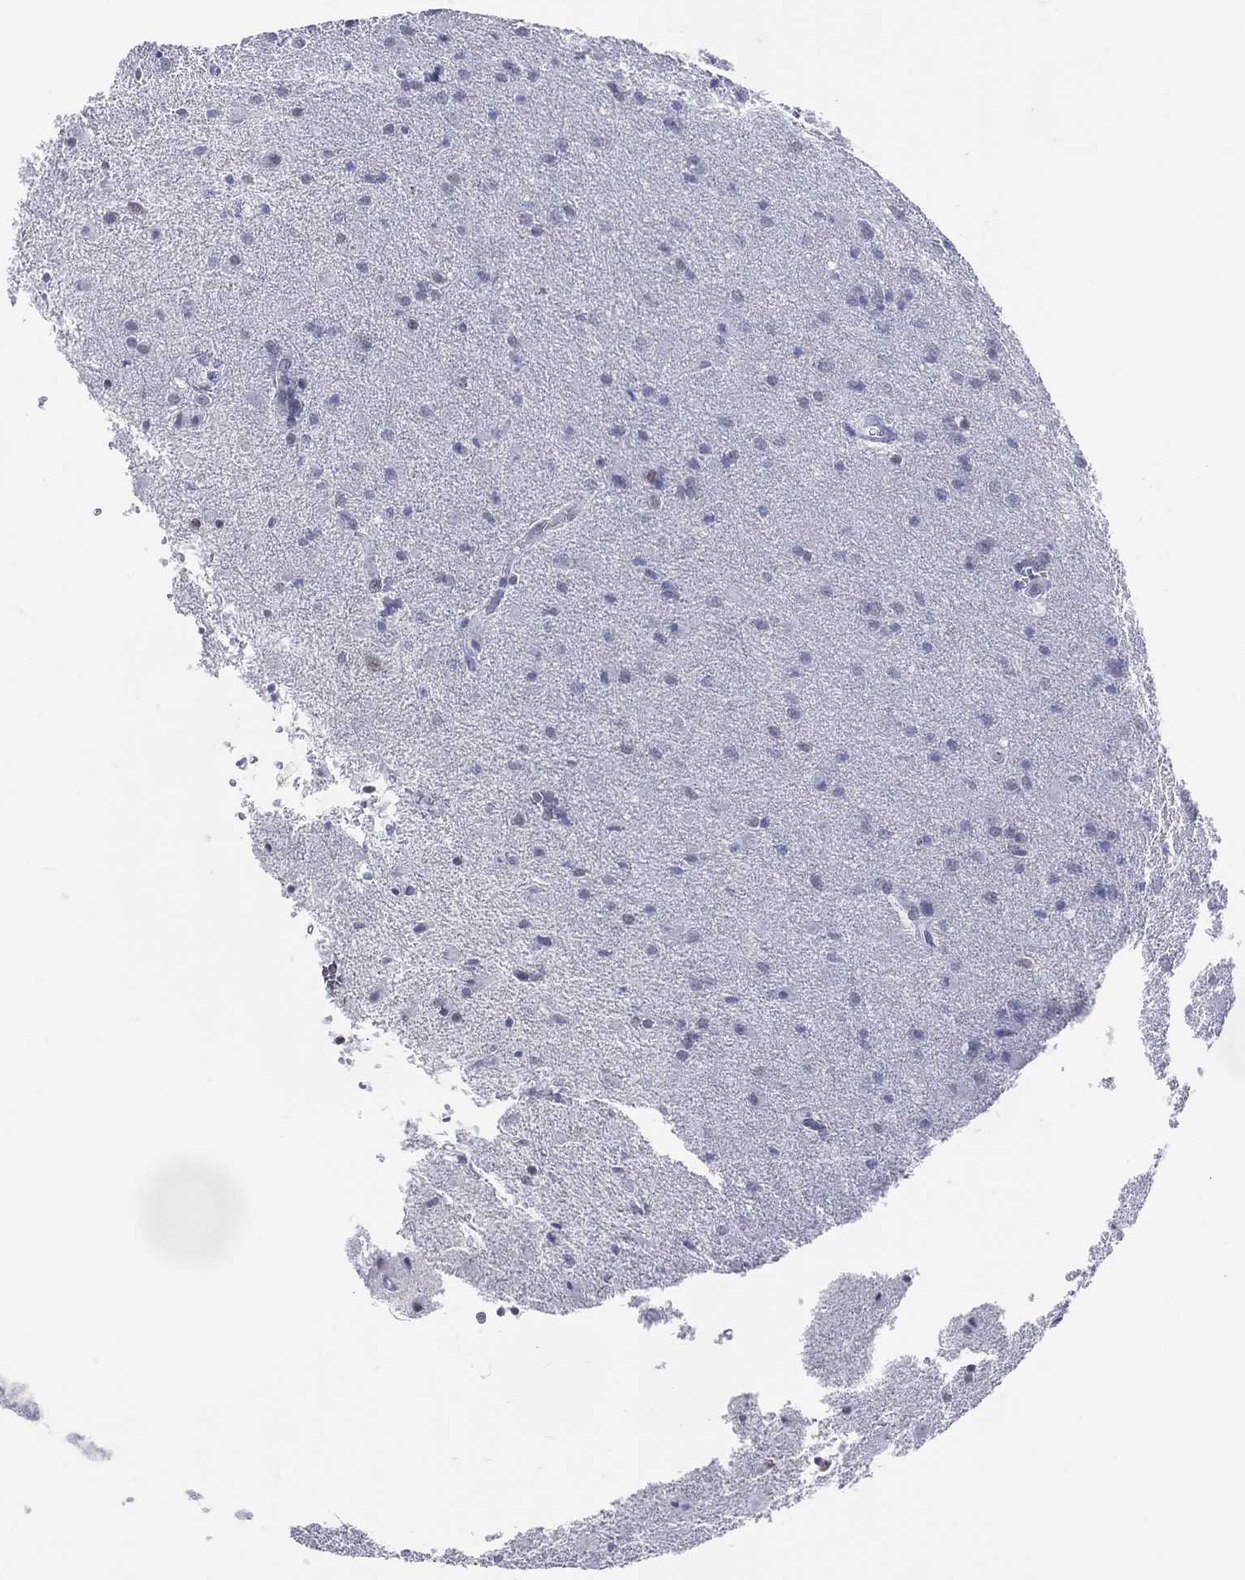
{"staining": {"intensity": "negative", "quantity": "none", "location": "none"}, "tissue": "glioma", "cell_type": "Tumor cells", "image_type": "cancer", "snomed": [{"axis": "morphology", "description": "Glioma, malignant, Low grade"}, {"axis": "topography", "description": "Brain"}], "caption": "A photomicrograph of human glioma is negative for staining in tumor cells. Nuclei are stained in blue.", "gene": "CFAP58", "patient": {"sex": "male", "age": 58}}